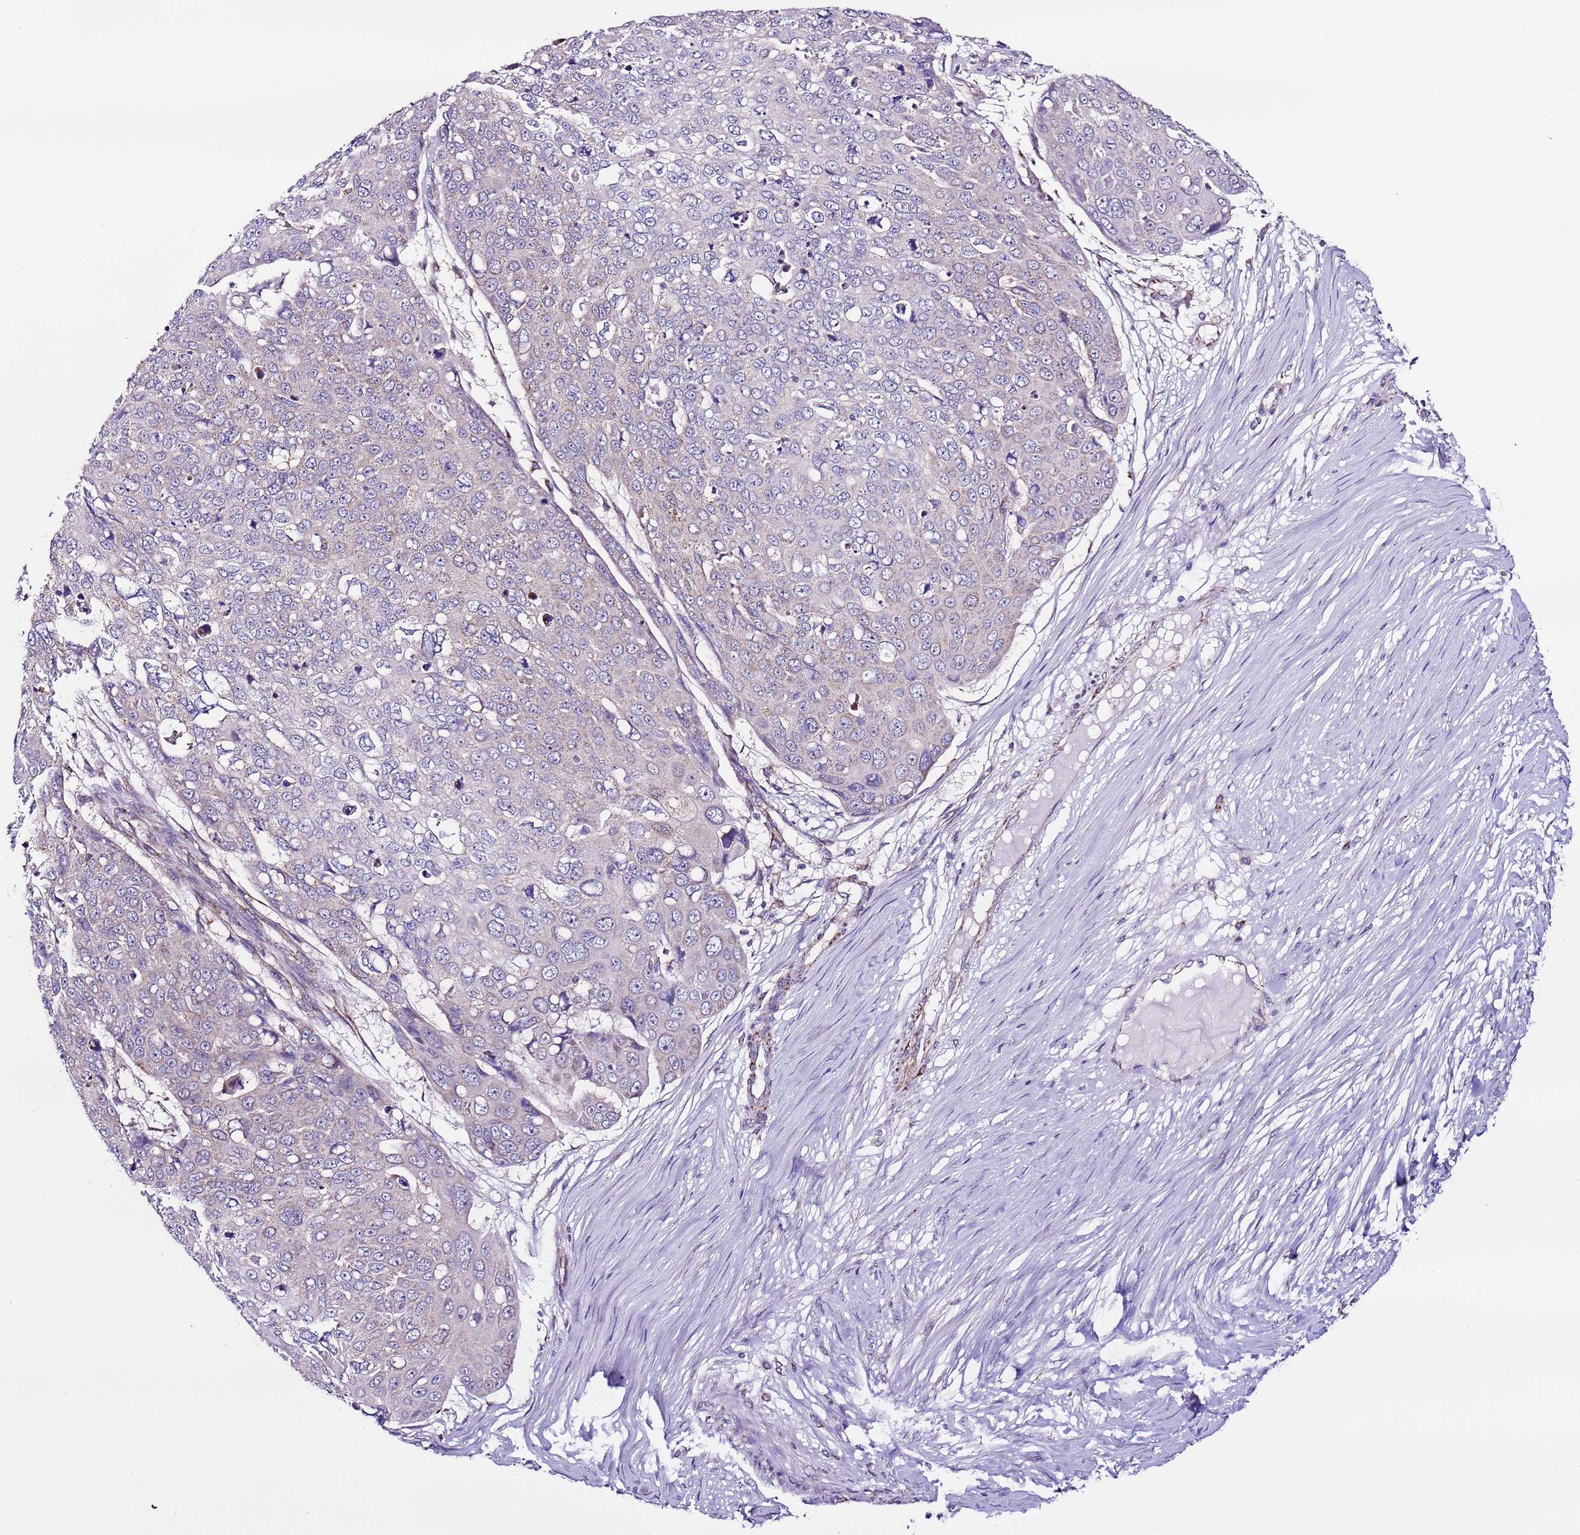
{"staining": {"intensity": "negative", "quantity": "none", "location": "none"}, "tissue": "skin cancer", "cell_type": "Tumor cells", "image_type": "cancer", "snomed": [{"axis": "morphology", "description": "Squamous cell carcinoma, NOS"}, {"axis": "topography", "description": "Skin"}], "caption": "High magnification brightfield microscopy of skin cancer (squamous cell carcinoma) stained with DAB (brown) and counterstained with hematoxylin (blue): tumor cells show no significant expression.", "gene": "UEVLD", "patient": {"sex": "male", "age": 71}}